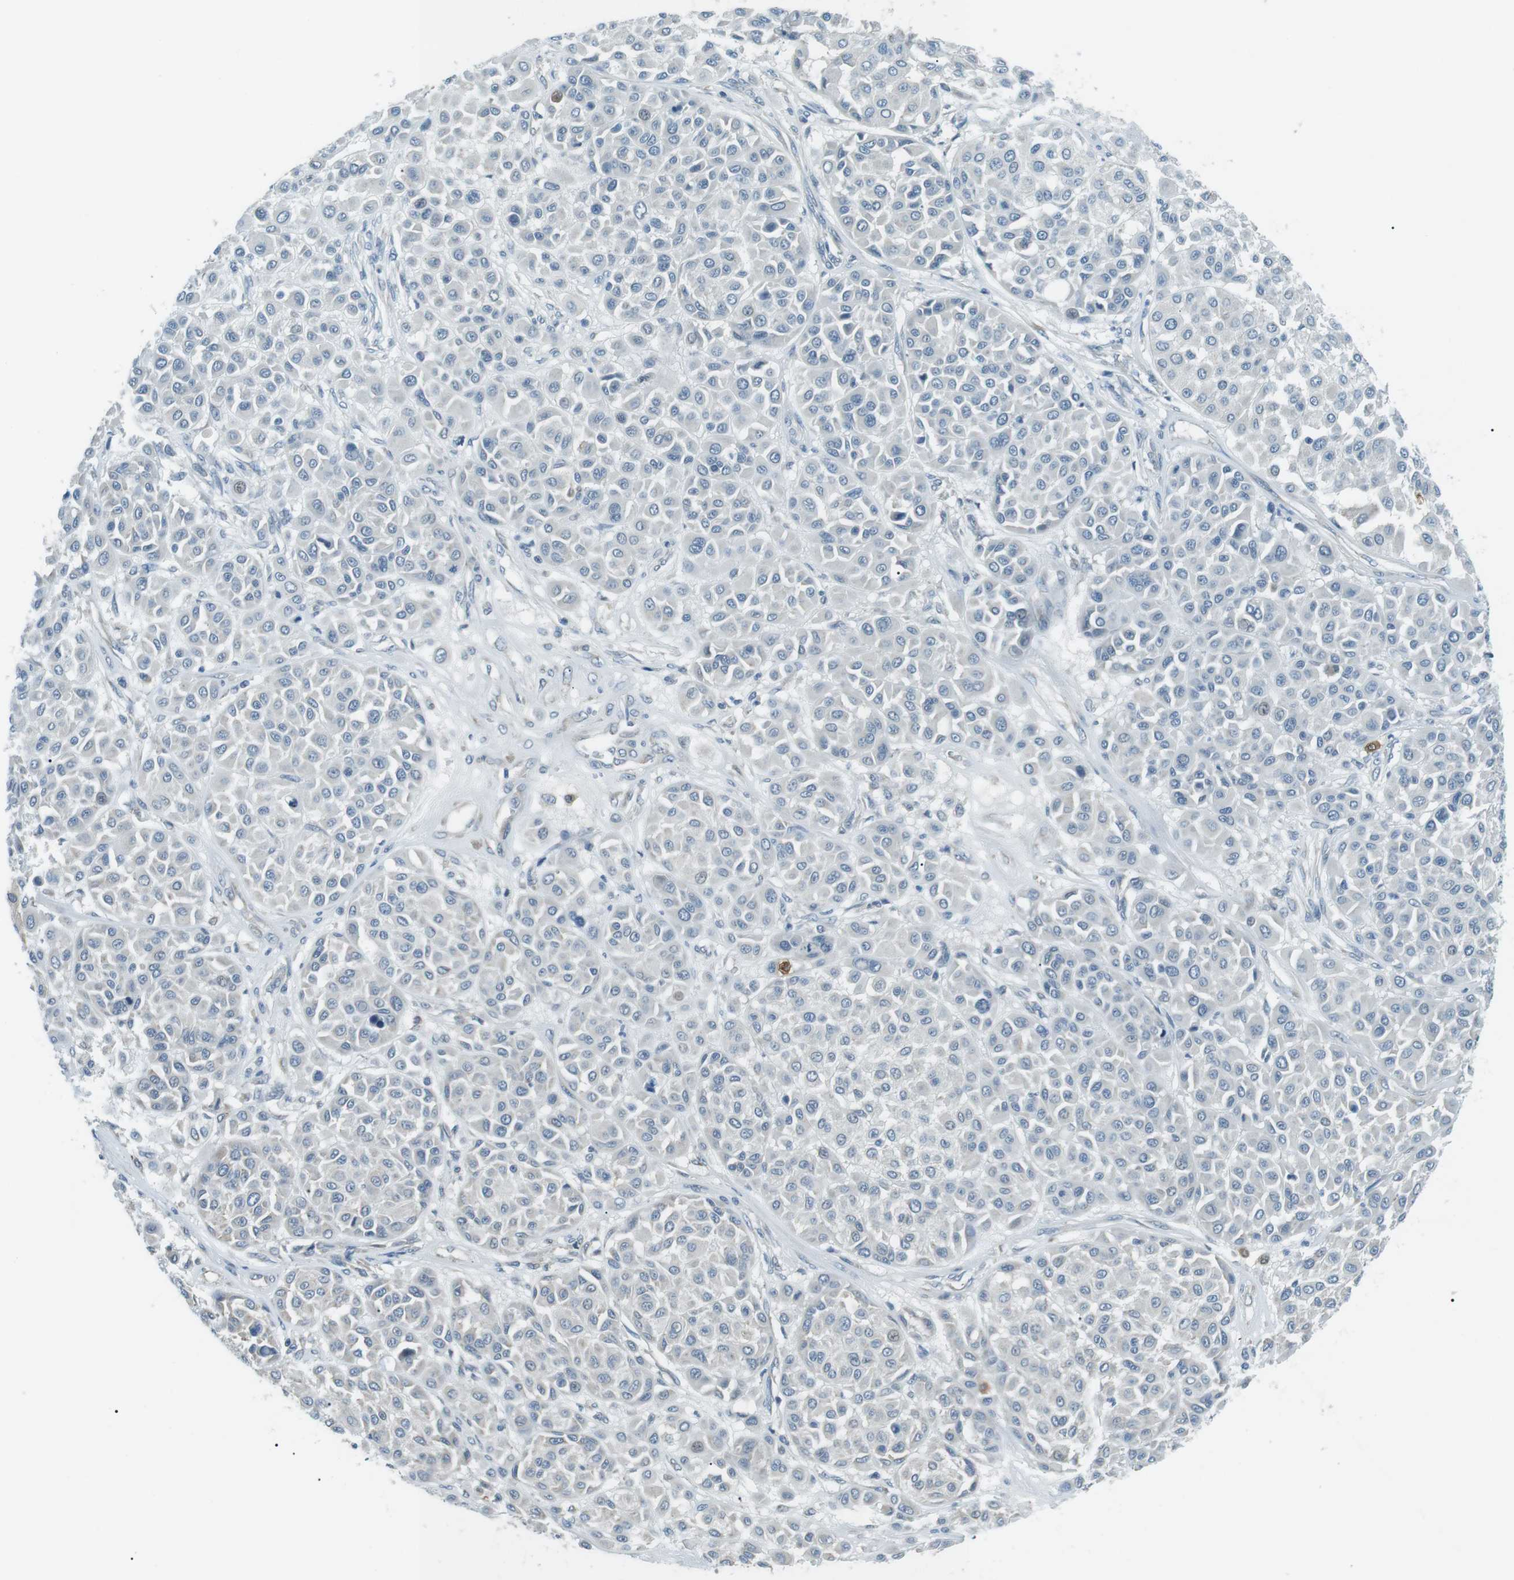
{"staining": {"intensity": "negative", "quantity": "none", "location": "none"}, "tissue": "melanoma", "cell_type": "Tumor cells", "image_type": "cancer", "snomed": [{"axis": "morphology", "description": "Malignant melanoma, Metastatic site"}, {"axis": "topography", "description": "Soft tissue"}], "caption": "Immunohistochemical staining of malignant melanoma (metastatic site) shows no significant staining in tumor cells.", "gene": "SERPINB2", "patient": {"sex": "male", "age": 41}}